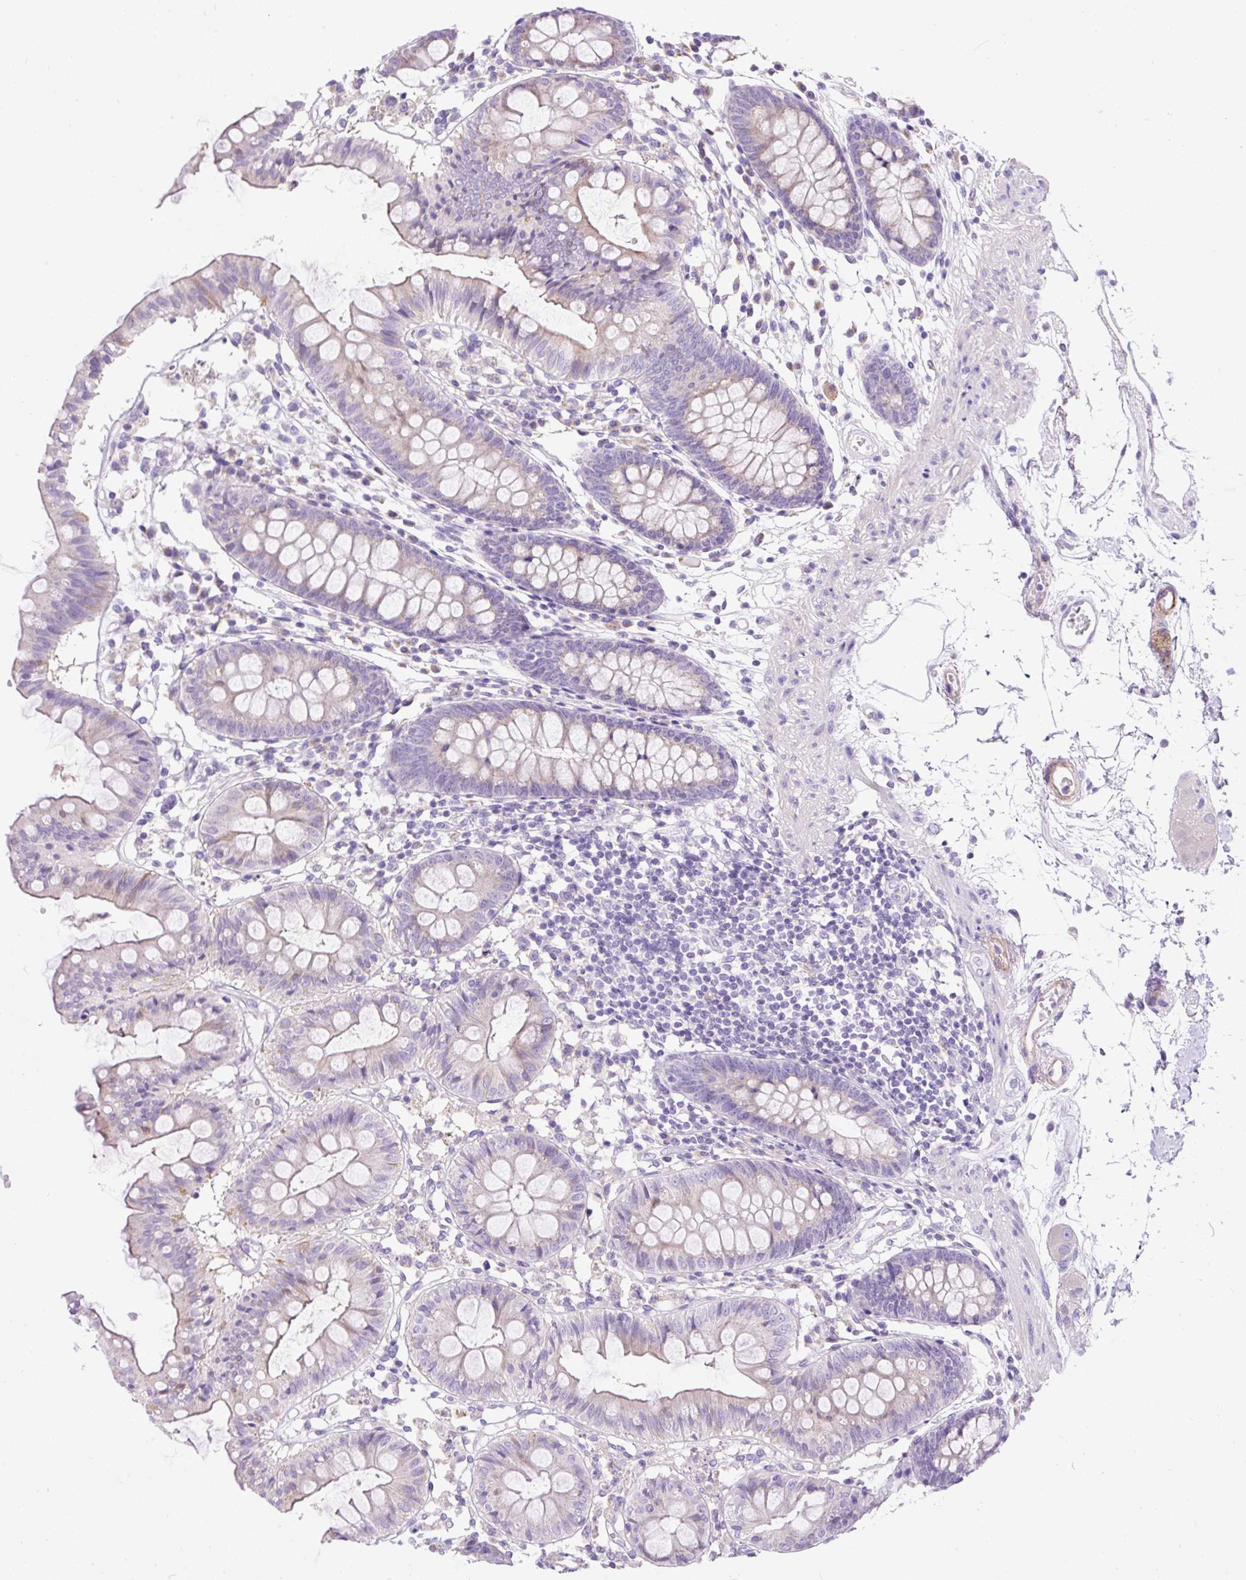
{"staining": {"intensity": "negative", "quantity": "none", "location": "none"}, "tissue": "colon", "cell_type": "Endothelial cells", "image_type": "normal", "snomed": [{"axis": "morphology", "description": "Normal tissue, NOS"}, {"axis": "topography", "description": "Colon"}], "caption": "DAB immunohistochemical staining of unremarkable human colon exhibits no significant staining in endothelial cells.", "gene": "SUSD5", "patient": {"sex": "female", "age": 84}}